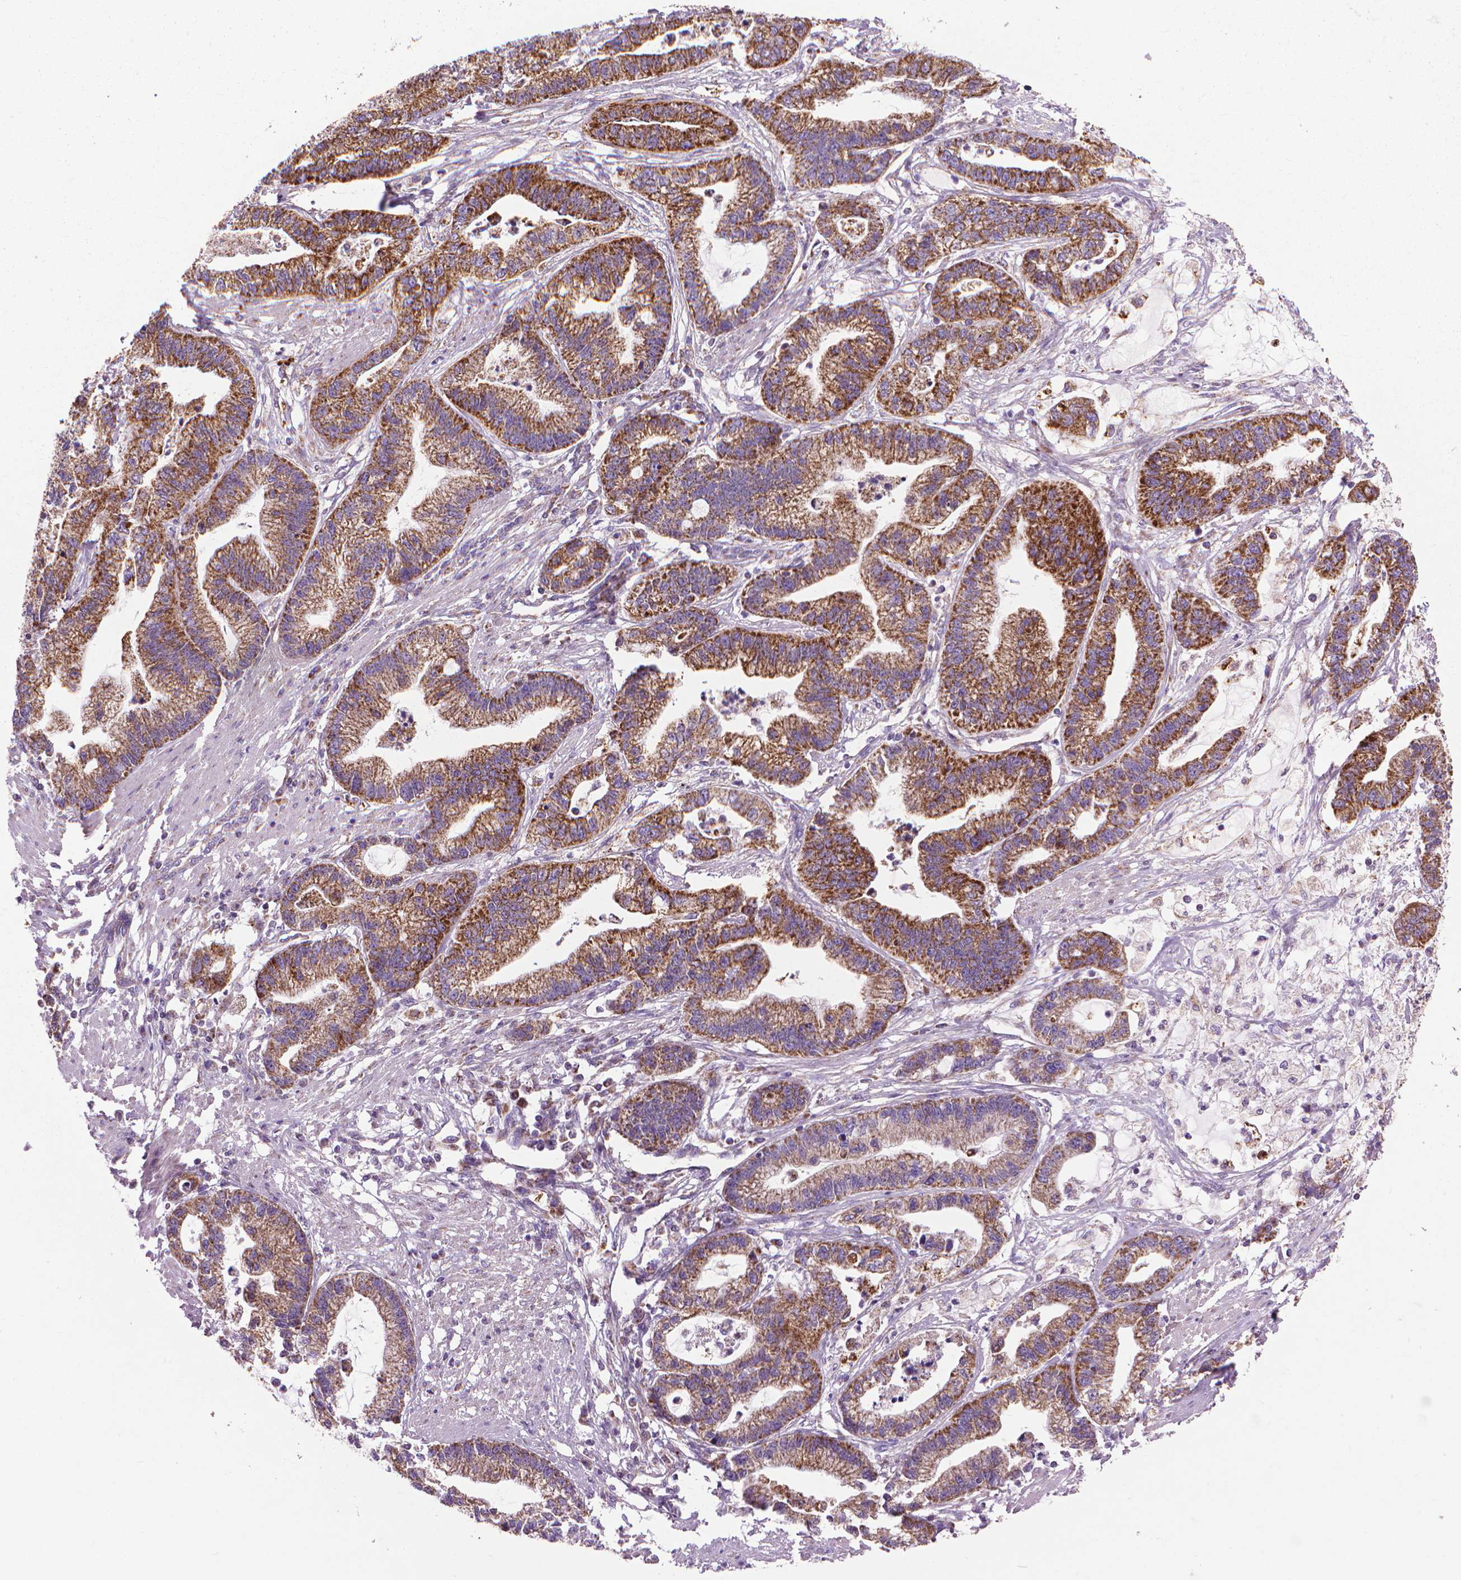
{"staining": {"intensity": "strong", "quantity": ">75%", "location": "cytoplasmic/membranous"}, "tissue": "stomach cancer", "cell_type": "Tumor cells", "image_type": "cancer", "snomed": [{"axis": "morphology", "description": "Adenocarcinoma, NOS"}, {"axis": "topography", "description": "Stomach"}], "caption": "This micrograph displays immunohistochemistry (IHC) staining of stomach cancer (adenocarcinoma), with high strong cytoplasmic/membranous expression in about >75% of tumor cells.", "gene": "VDAC1", "patient": {"sex": "male", "age": 83}}